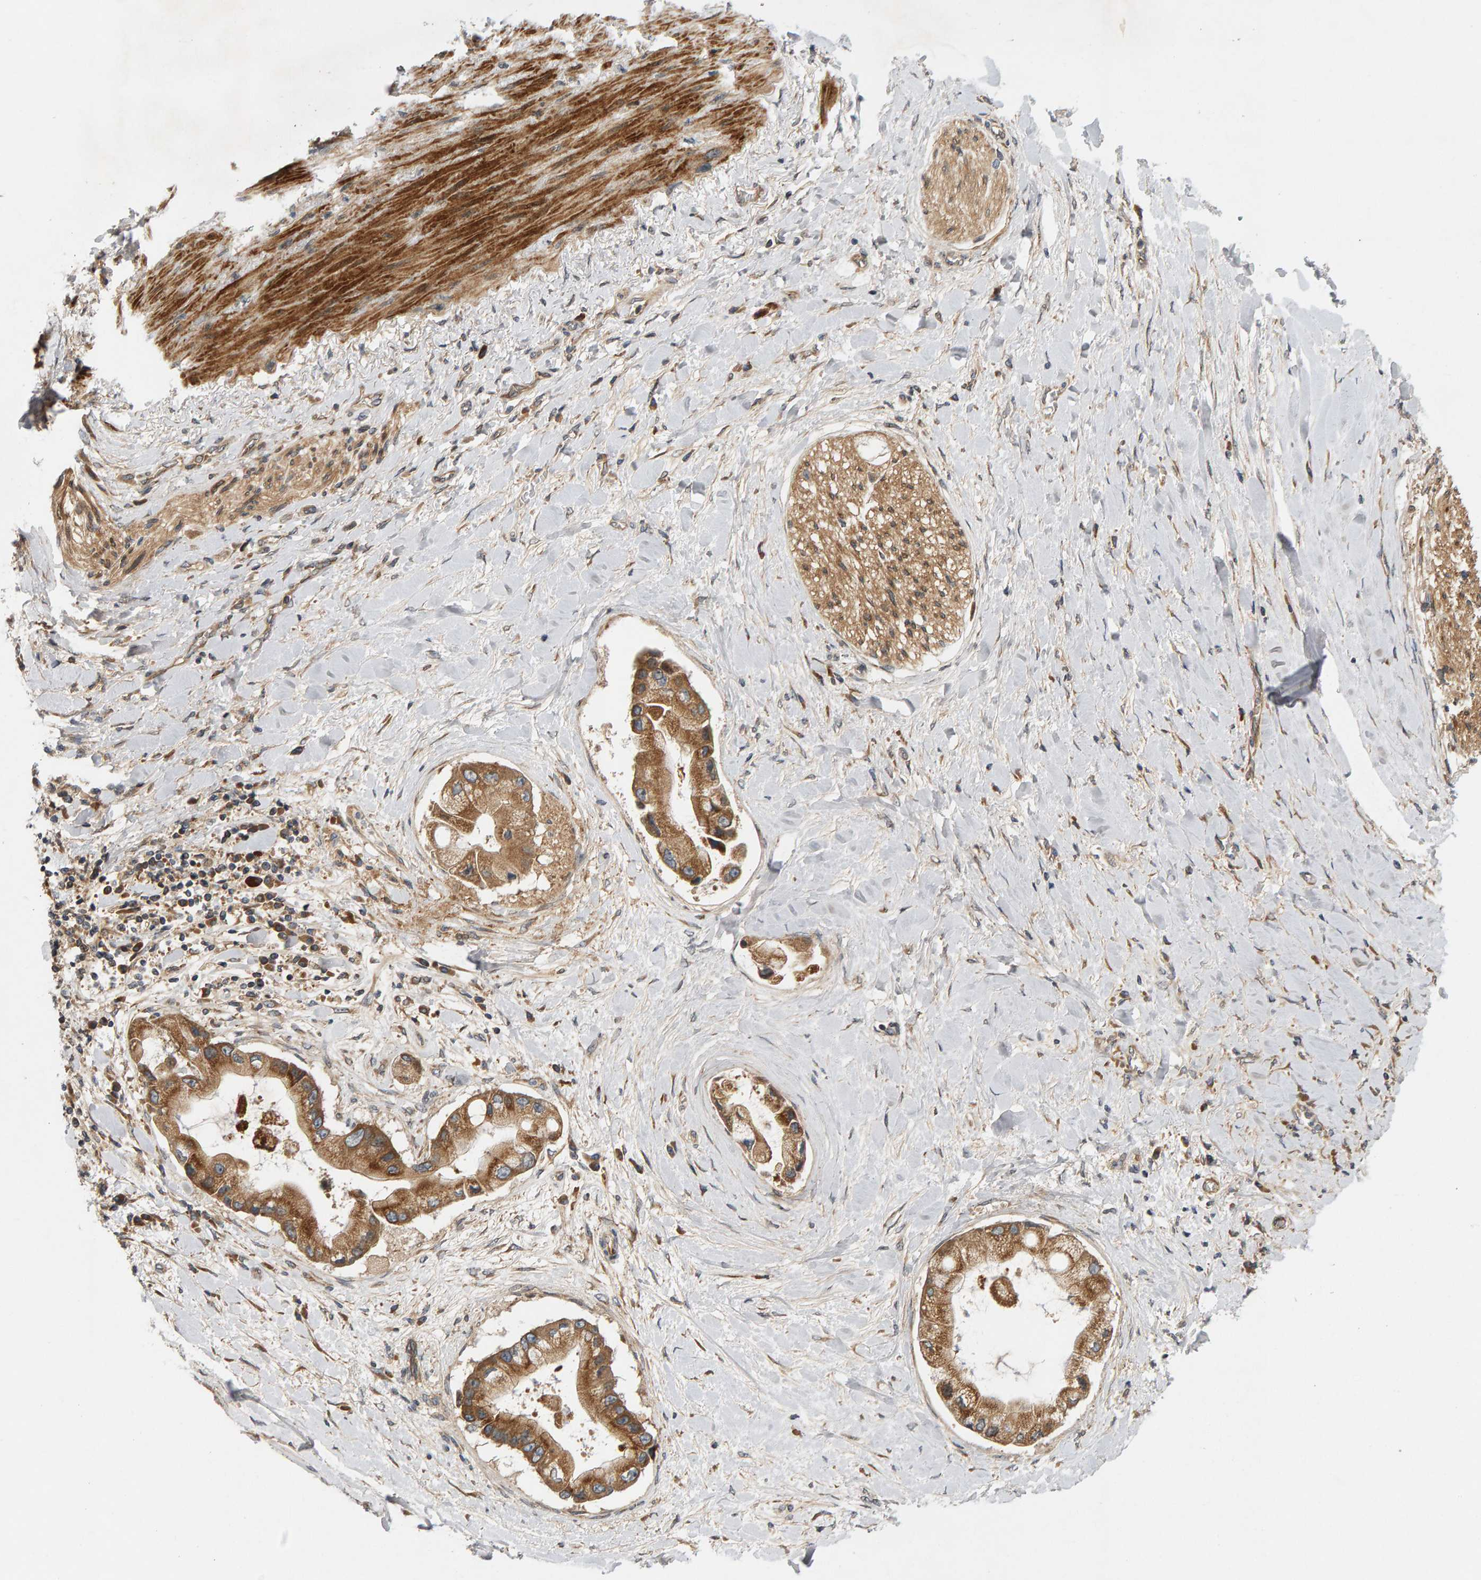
{"staining": {"intensity": "strong", "quantity": ">75%", "location": "cytoplasmic/membranous"}, "tissue": "liver cancer", "cell_type": "Tumor cells", "image_type": "cancer", "snomed": [{"axis": "morphology", "description": "Cholangiocarcinoma"}, {"axis": "topography", "description": "Liver"}], "caption": "DAB immunohistochemical staining of cholangiocarcinoma (liver) reveals strong cytoplasmic/membranous protein staining in about >75% of tumor cells. (DAB (3,3'-diaminobenzidine) = brown stain, brightfield microscopy at high magnification).", "gene": "BAHCC1", "patient": {"sex": "male", "age": 50}}